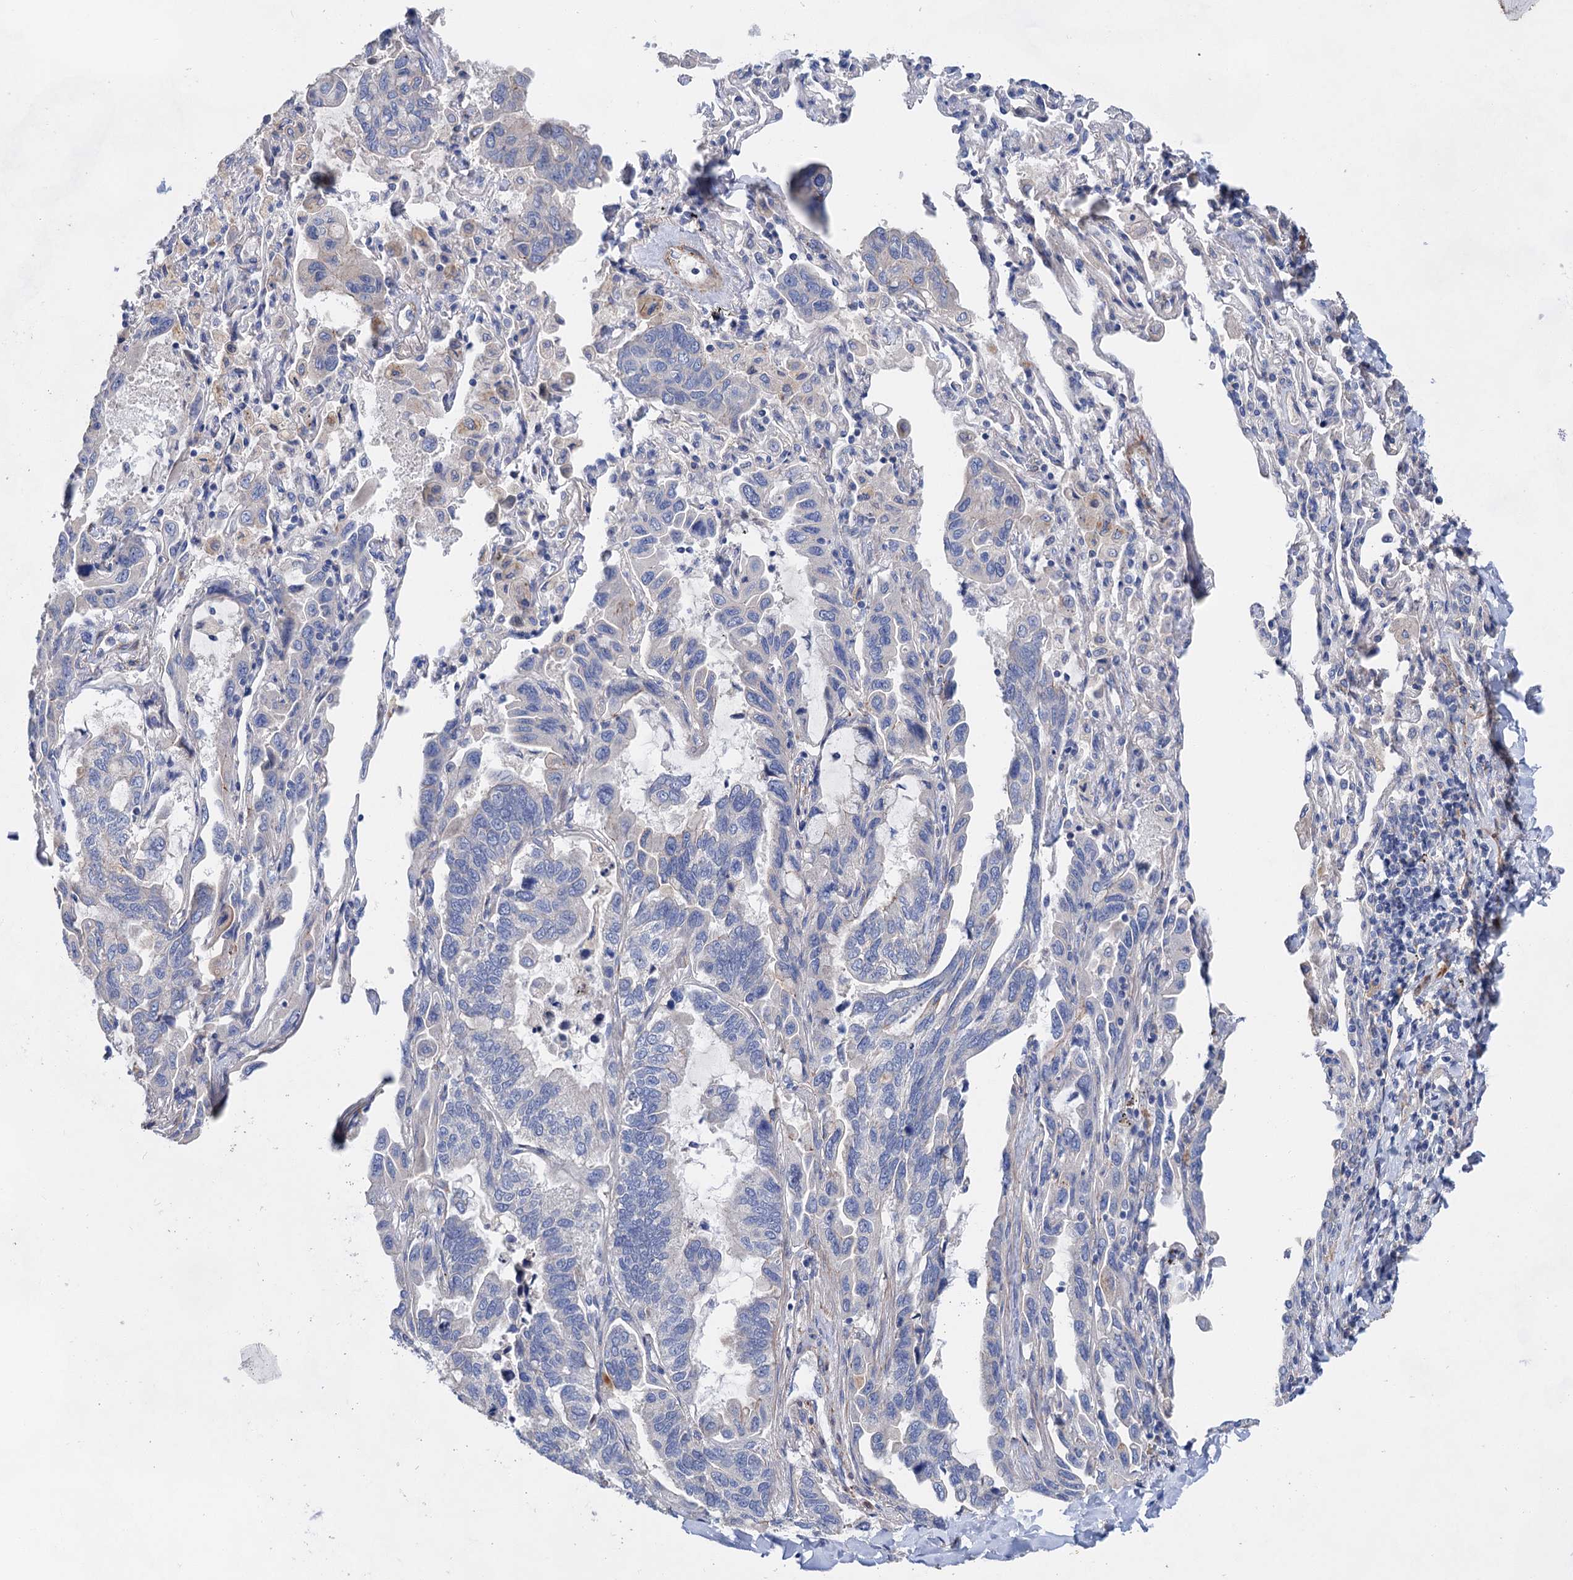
{"staining": {"intensity": "negative", "quantity": "none", "location": "none"}, "tissue": "lung cancer", "cell_type": "Tumor cells", "image_type": "cancer", "snomed": [{"axis": "morphology", "description": "Adenocarcinoma, NOS"}, {"axis": "topography", "description": "Lung"}], "caption": "An image of lung cancer stained for a protein reveals no brown staining in tumor cells. (DAB (3,3'-diaminobenzidine) immunohistochemistry (IHC) visualized using brightfield microscopy, high magnification).", "gene": "GPR155", "patient": {"sex": "male", "age": 64}}